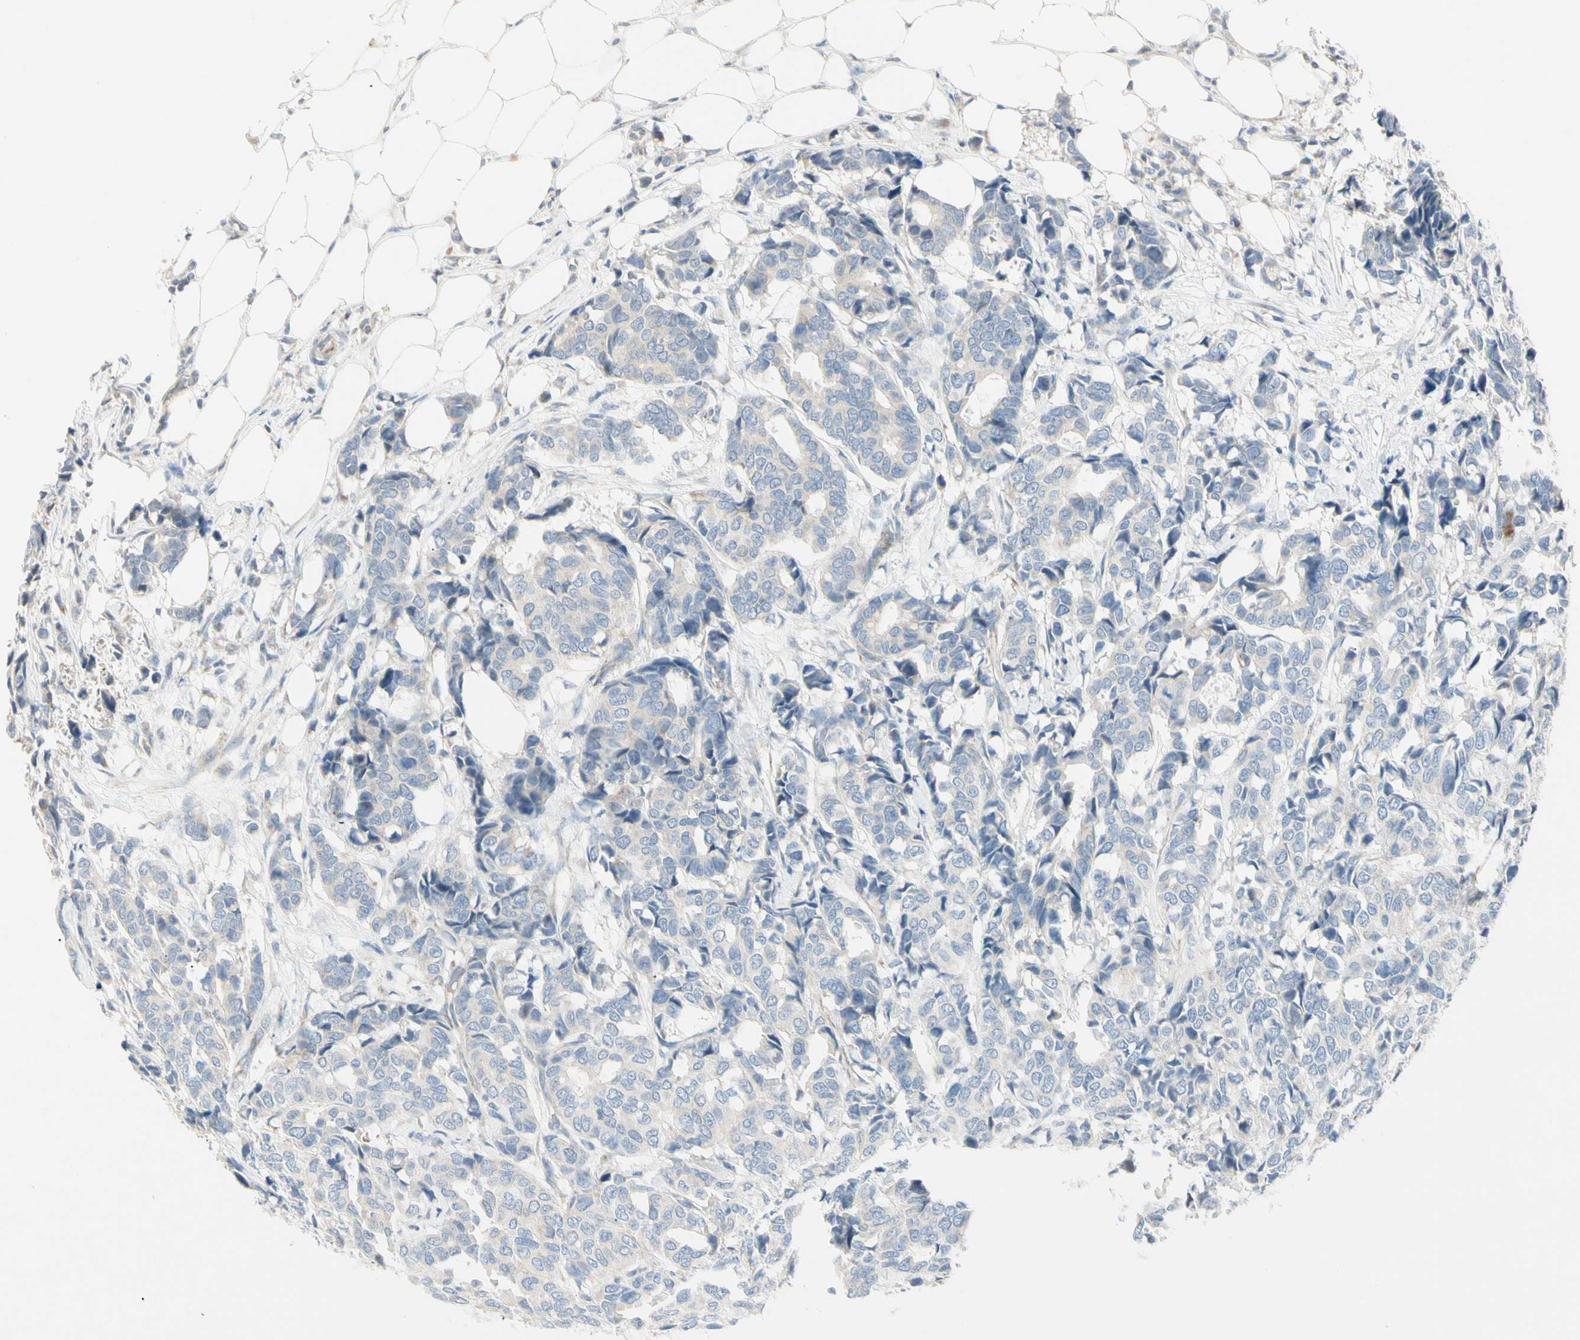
{"staining": {"intensity": "negative", "quantity": "none", "location": "none"}, "tissue": "breast cancer", "cell_type": "Tumor cells", "image_type": "cancer", "snomed": [{"axis": "morphology", "description": "Duct carcinoma"}, {"axis": "topography", "description": "Breast"}], "caption": "DAB immunohistochemical staining of human breast cancer shows no significant staining in tumor cells.", "gene": "ALDH18A1", "patient": {"sex": "female", "age": 87}}